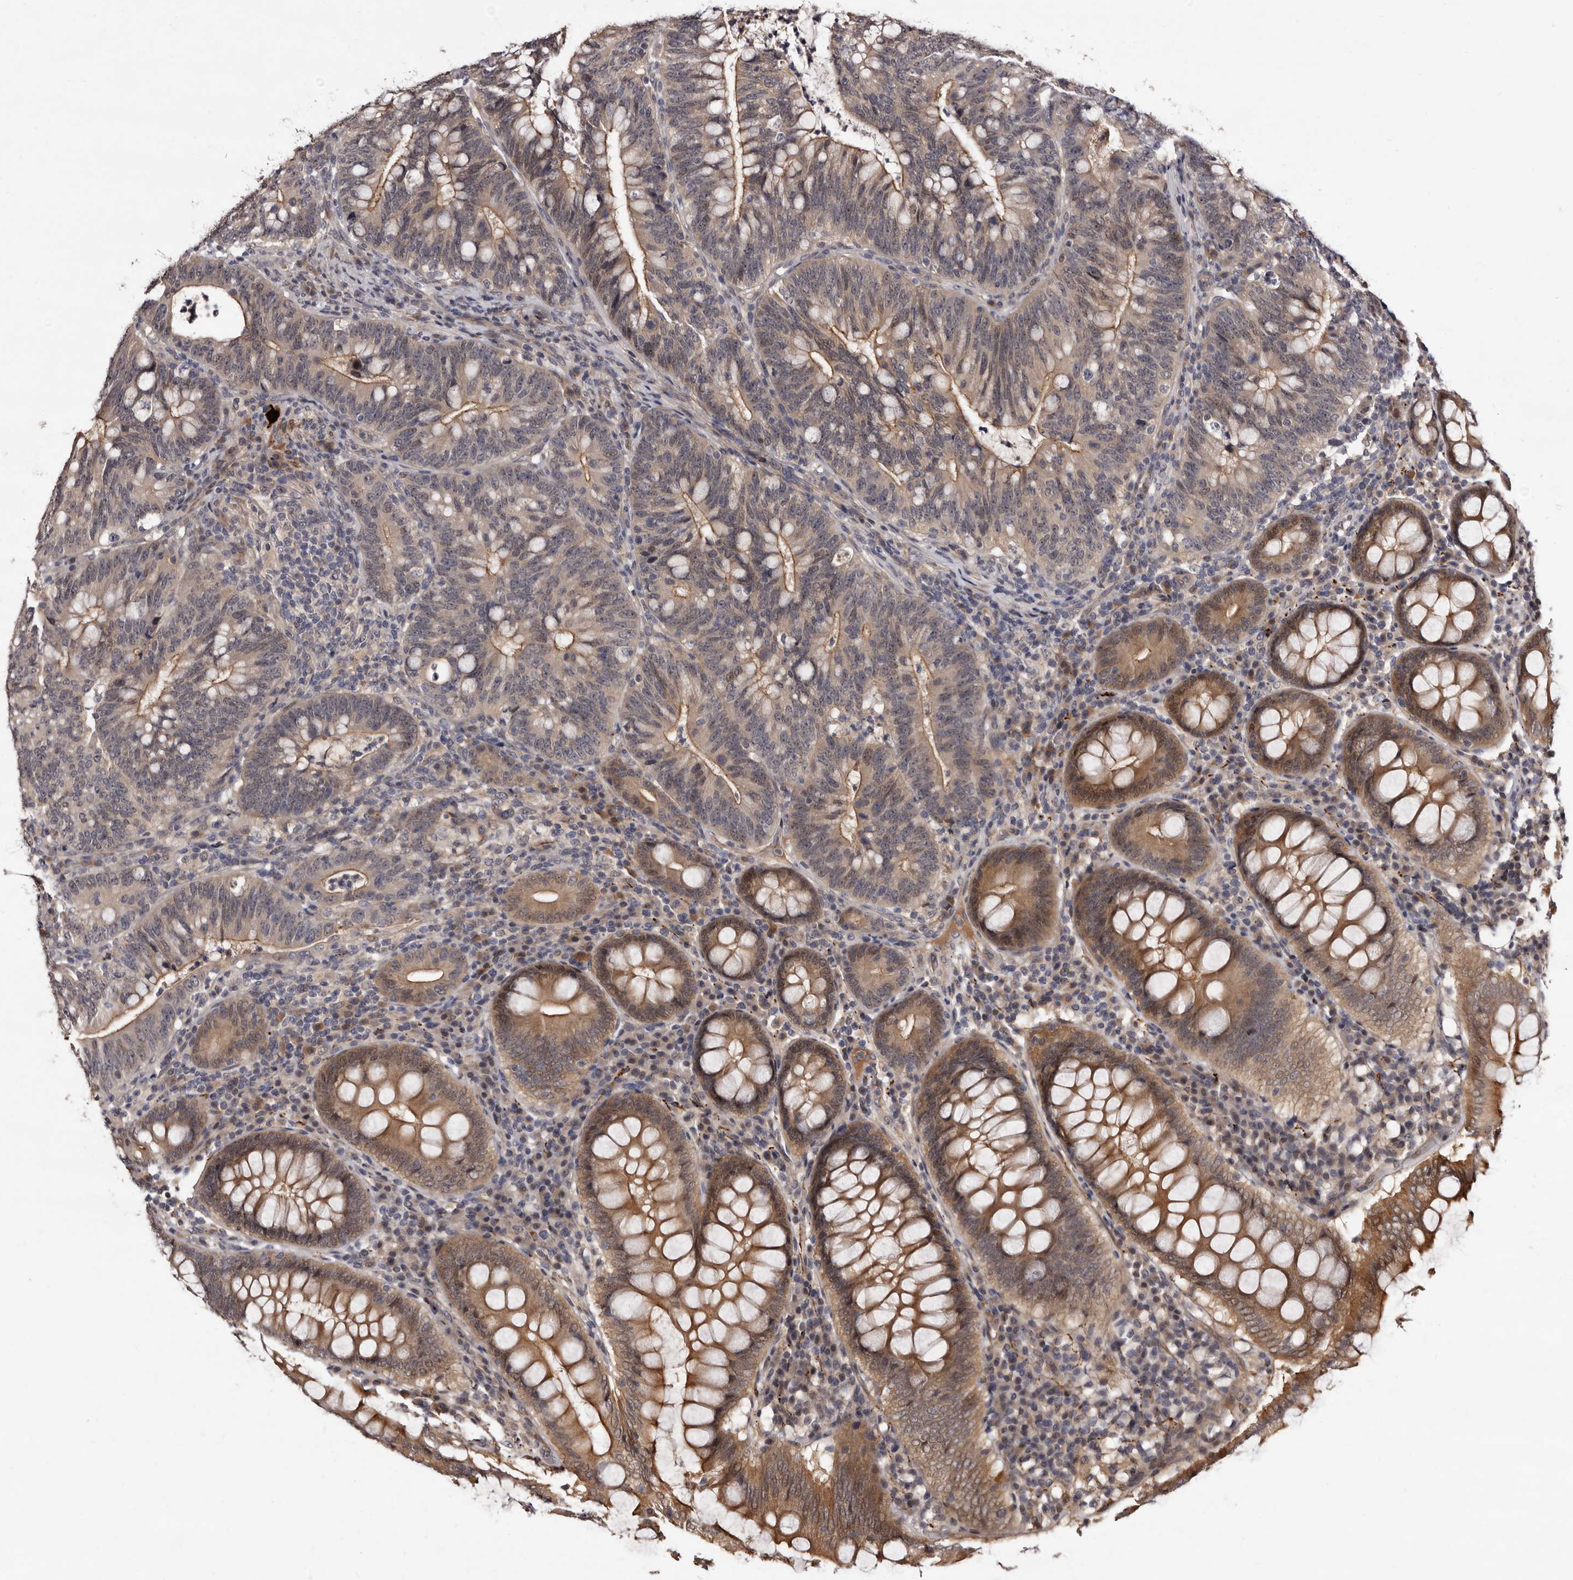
{"staining": {"intensity": "moderate", "quantity": "25%-75%", "location": "cytoplasmic/membranous"}, "tissue": "colorectal cancer", "cell_type": "Tumor cells", "image_type": "cancer", "snomed": [{"axis": "morphology", "description": "Adenocarcinoma, NOS"}, {"axis": "topography", "description": "Colon"}], "caption": "Protein staining of colorectal cancer (adenocarcinoma) tissue reveals moderate cytoplasmic/membranous positivity in approximately 25%-75% of tumor cells.", "gene": "LANCL2", "patient": {"sex": "female", "age": 66}}